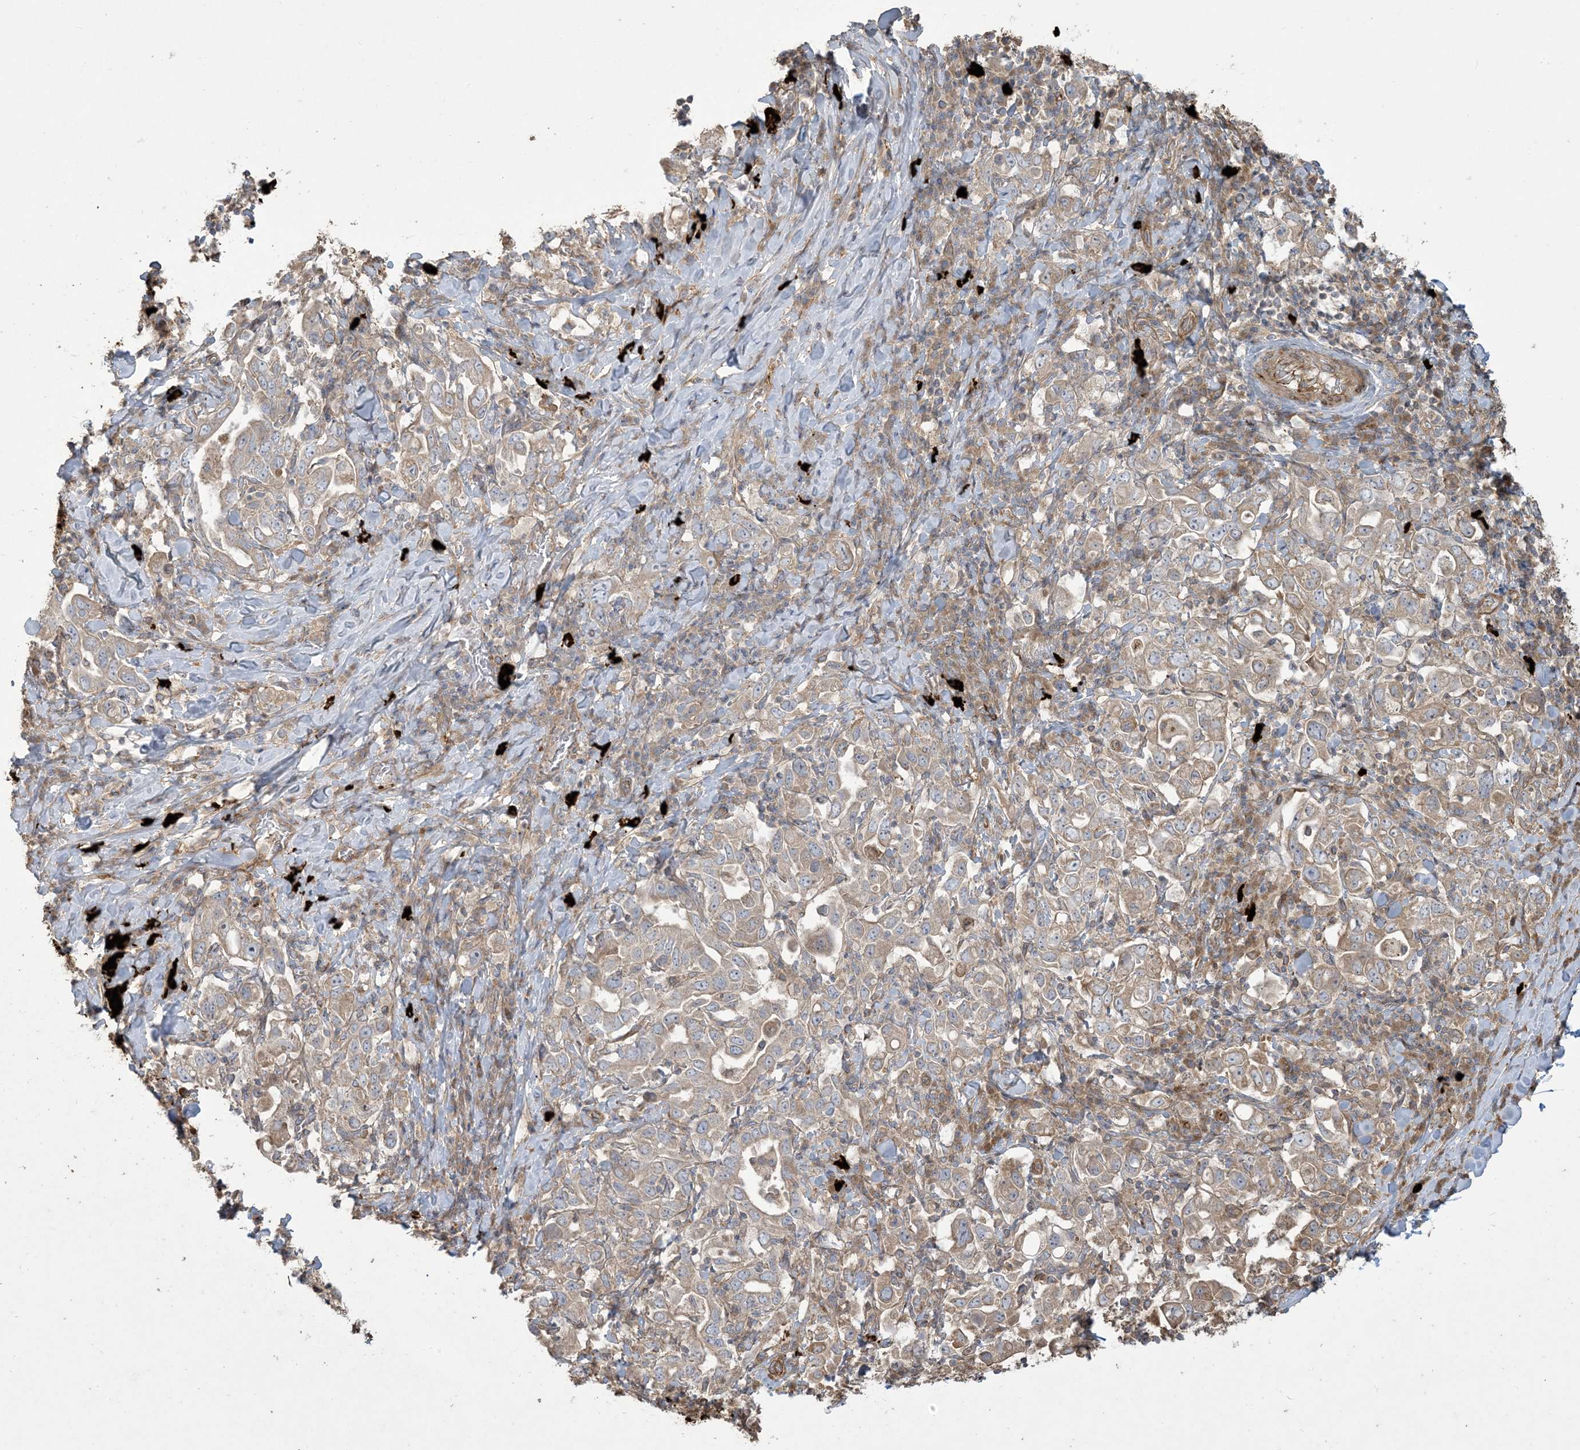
{"staining": {"intensity": "weak", "quantity": "25%-75%", "location": "cytoplasmic/membranous"}, "tissue": "stomach cancer", "cell_type": "Tumor cells", "image_type": "cancer", "snomed": [{"axis": "morphology", "description": "Adenocarcinoma, NOS"}, {"axis": "topography", "description": "Stomach, upper"}], "caption": "A histopathology image of human stomach adenocarcinoma stained for a protein reveals weak cytoplasmic/membranous brown staining in tumor cells.", "gene": "KLHL18", "patient": {"sex": "male", "age": 62}}